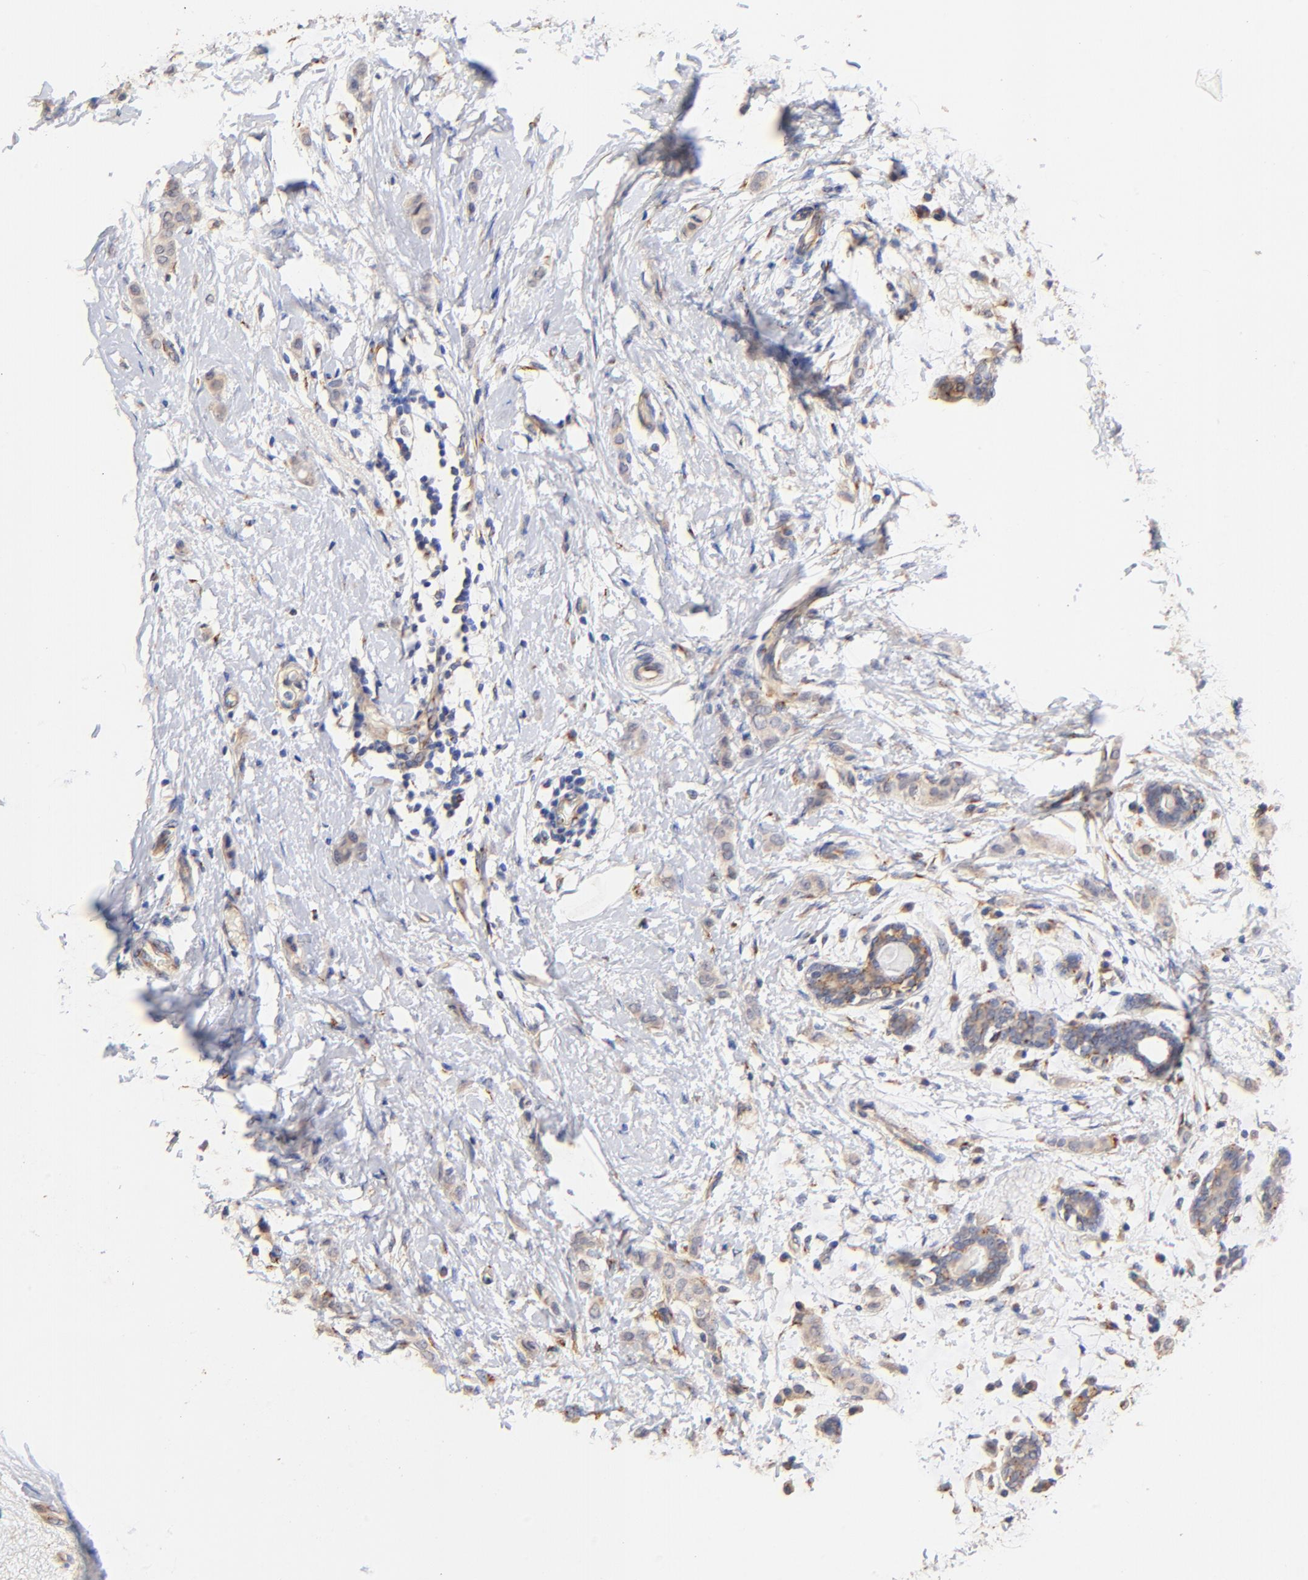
{"staining": {"intensity": "weak", "quantity": ">75%", "location": "cytoplasmic/membranous"}, "tissue": "breast cancer", "cell_type": "Tumor cells", "image_type": "cancer", "snomed": [{"axis": "morphology", "description": "Lobular carcinoma"}, {"axis": "topography", "description": "Breast"}], "caption": "Breast cancer (lobular carcinoma) stained for a protein shows weak cytoplasmic/membranous positivity in tumor cells. (IHC, brightfield microscopy, high magnification).", "gene": "FMNL3", "patient": {"sex": "female", "age": 55}}